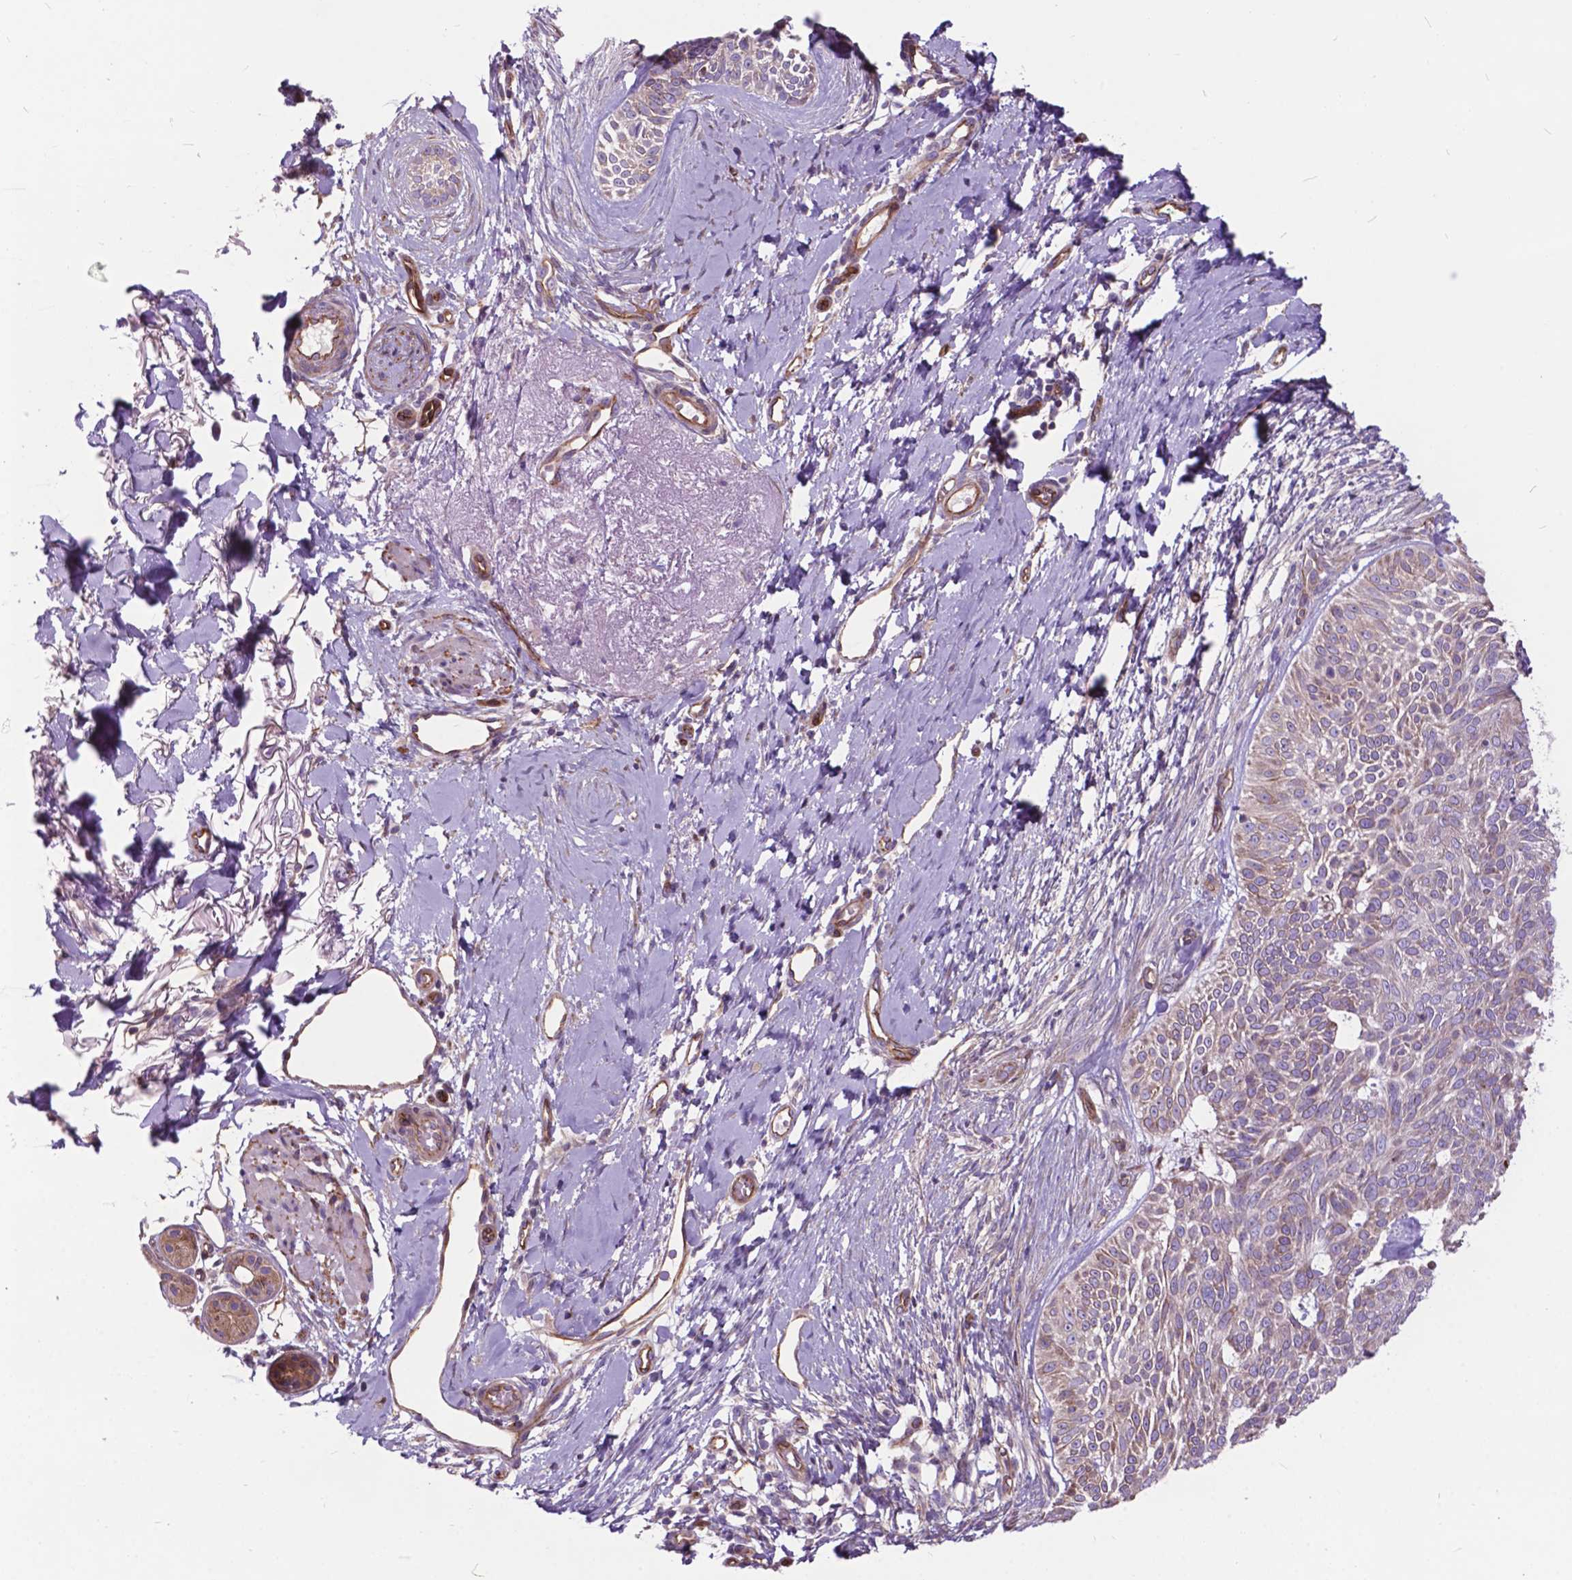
{"staining": {"intensity": "moderate", "quantity": "<25%", "location": "cytoplasmic/membranous"}, "tissue": "skin cancer", "cell_type": "Tumor cells", "image_type": "cancer", "snomed": [{"axis": "morphology", "description": "Normal tissue, NOS"}, {"axis": "morphology", "description": "Basal cell carcinoma"}, {"axis": "topography", "description": "Skin"}], "caption": "A high-resolution micrograph shows immunohistochemistry (IHC) staining of skin basal cell carcinoma, which reveals moderate cytoplasmic/membranous expression in about <25% of tumor cells. Nuclei are stained in blue.", "gene": "FLT4", "patient": {"sex": "male", "age": 84}}